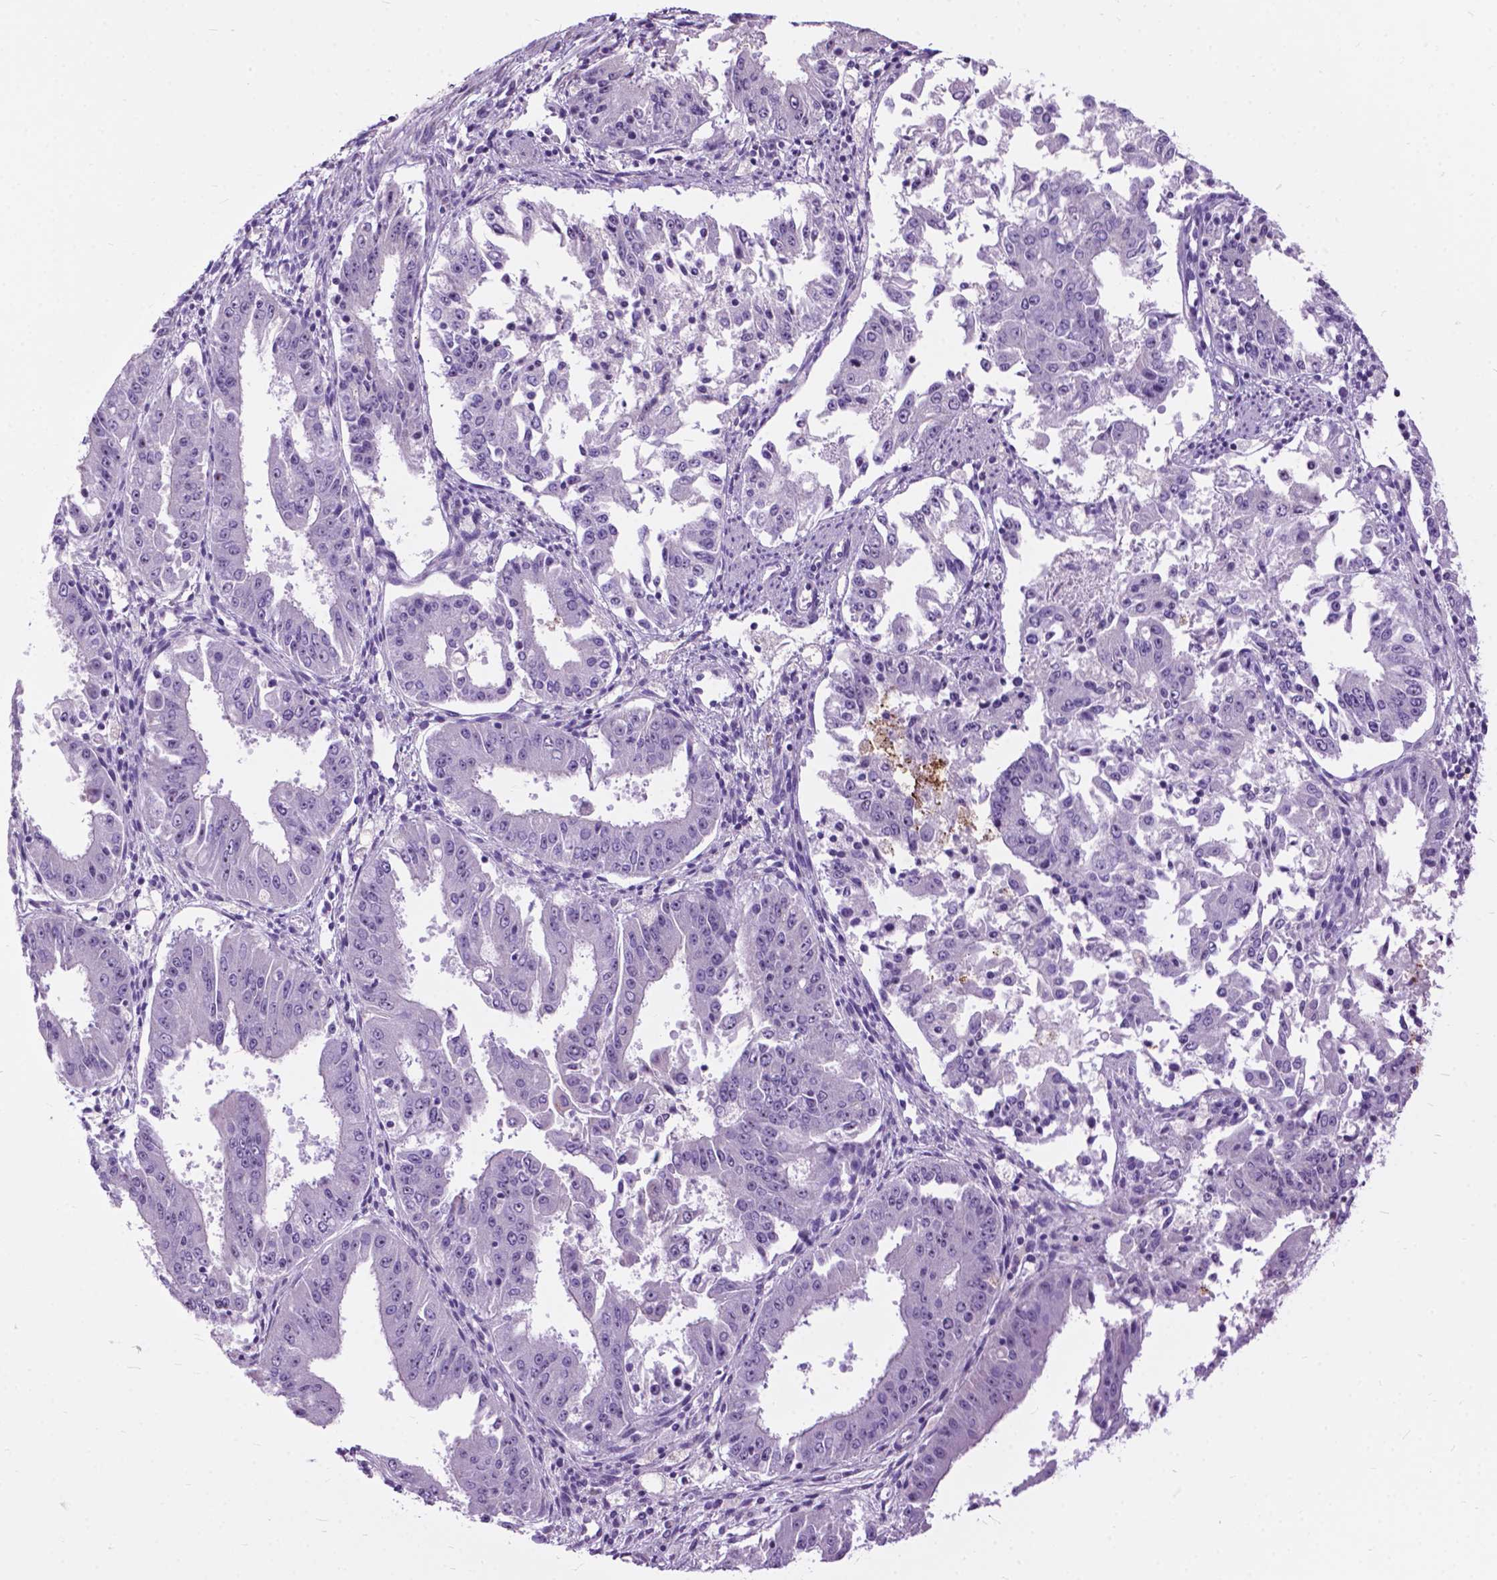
{"staining": {"intensity": "negative", "quantity": "none", "location": "none"}, "tissue": "ovarian cancer", "cell_type": "Tumor cells", "image_type": "cancer", "snomed": [{"axis": "morphology", "description": "Carcinoma, endometroid"}, {"axis": "topography", "description": "Ovary"}], "caption": "Protein analysis of endometroid carcinoma (ovarian) shows no significant expression in tumor cells.", "gene": "PRR35", "patient": {"sex": "female", "age": 42}}